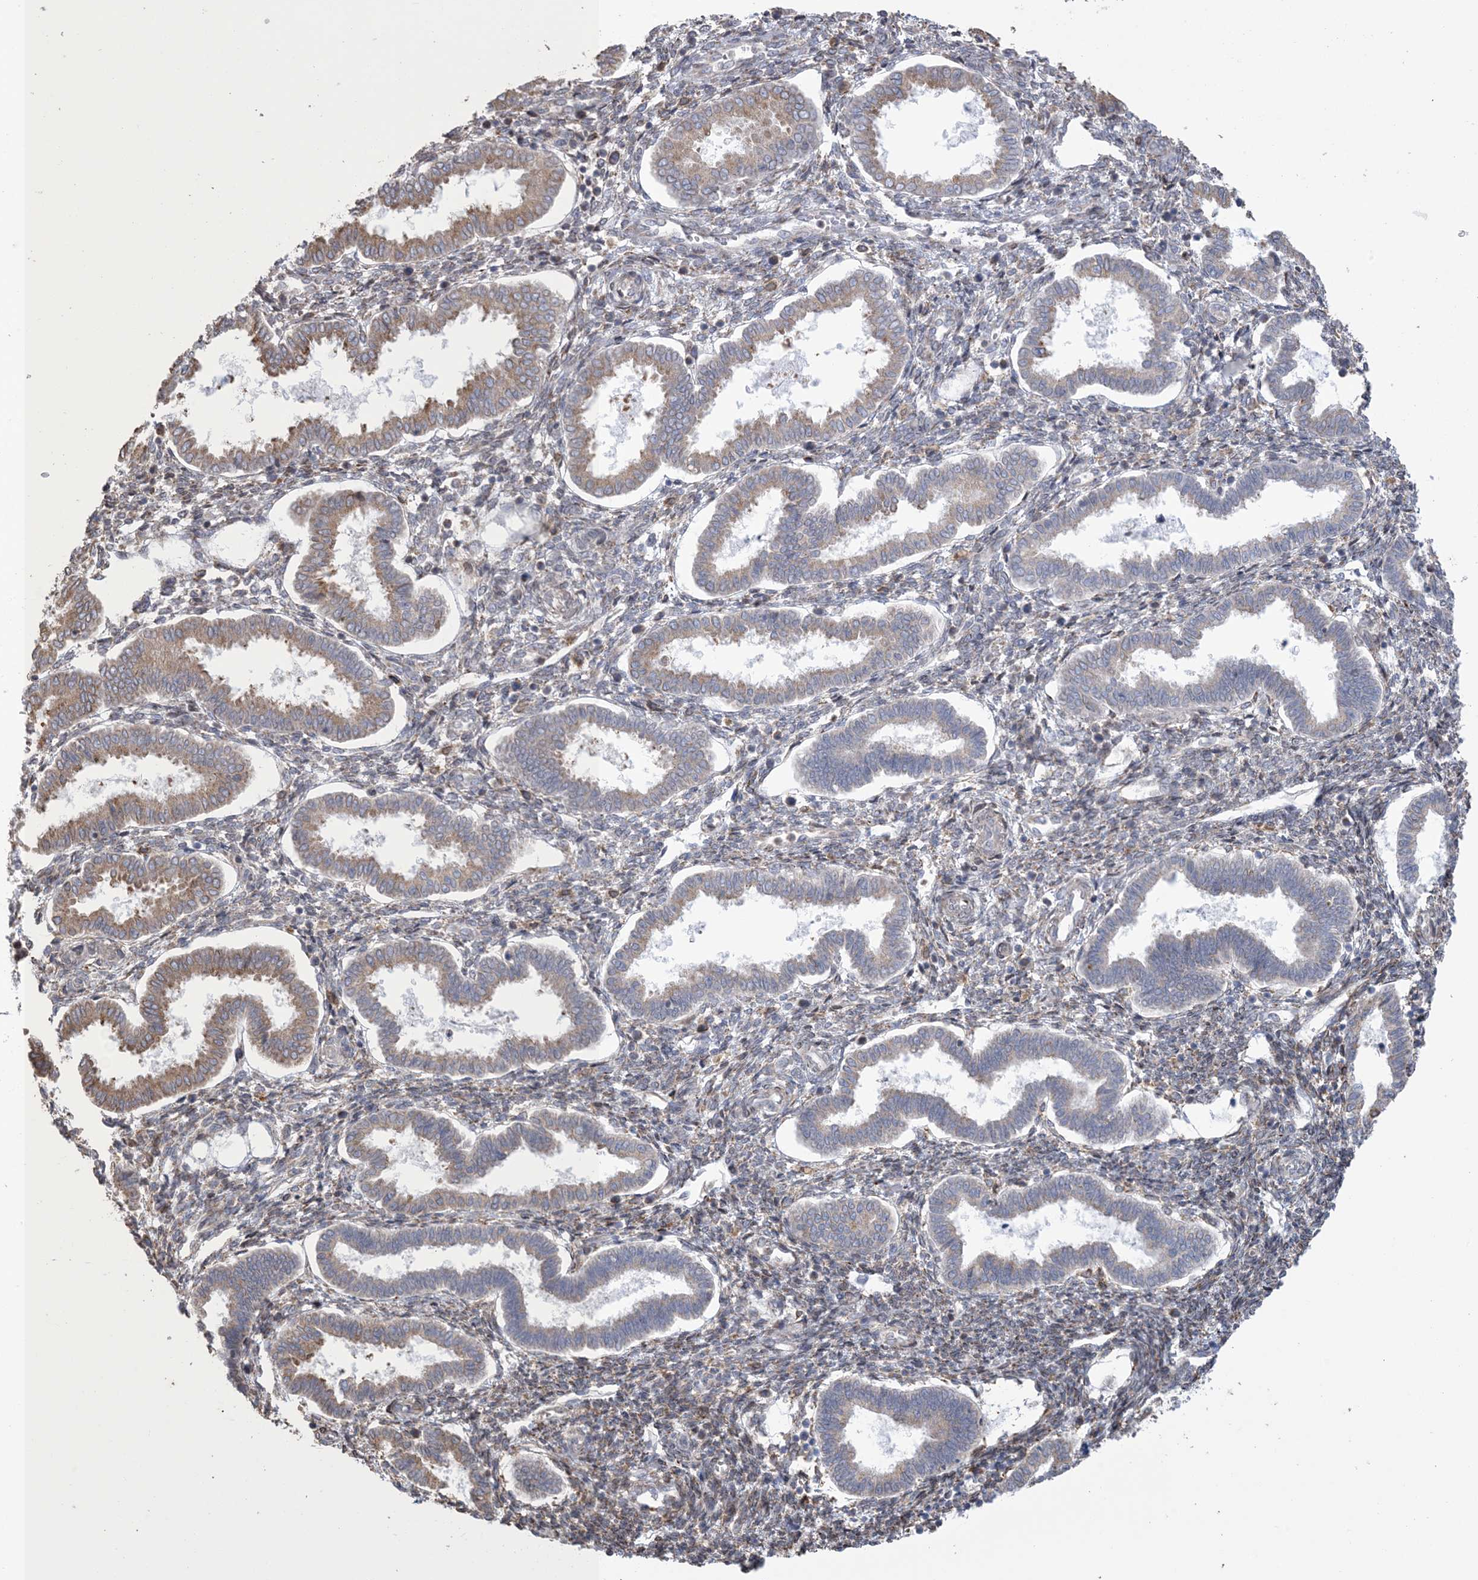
{"staining": {"intensity": "moderate", "quantity": "<25%", "location": "cytoplasmic/membranous"}, "tissue": "endometrium", "cell_type": "Cells in endometrial stroma", "image_type": "normal", "snomed": [{"axis": "morphology", "description": "Normal tissue, NOS"}, {"axis": "topography", "description": "Endometrium"}], "caption": "Brown immunohistochemical staining in normal endometrium reveals moderate cytoplasmic/membranous expression in approximately <25% of cells in endometrial stroma. Using DAB (brown) and hematoxylin (blue) stains, captured at high magnification using brightfield microscopy.", "gene": "SHANK1", "patient": {"sex": "female", "age": 24}}